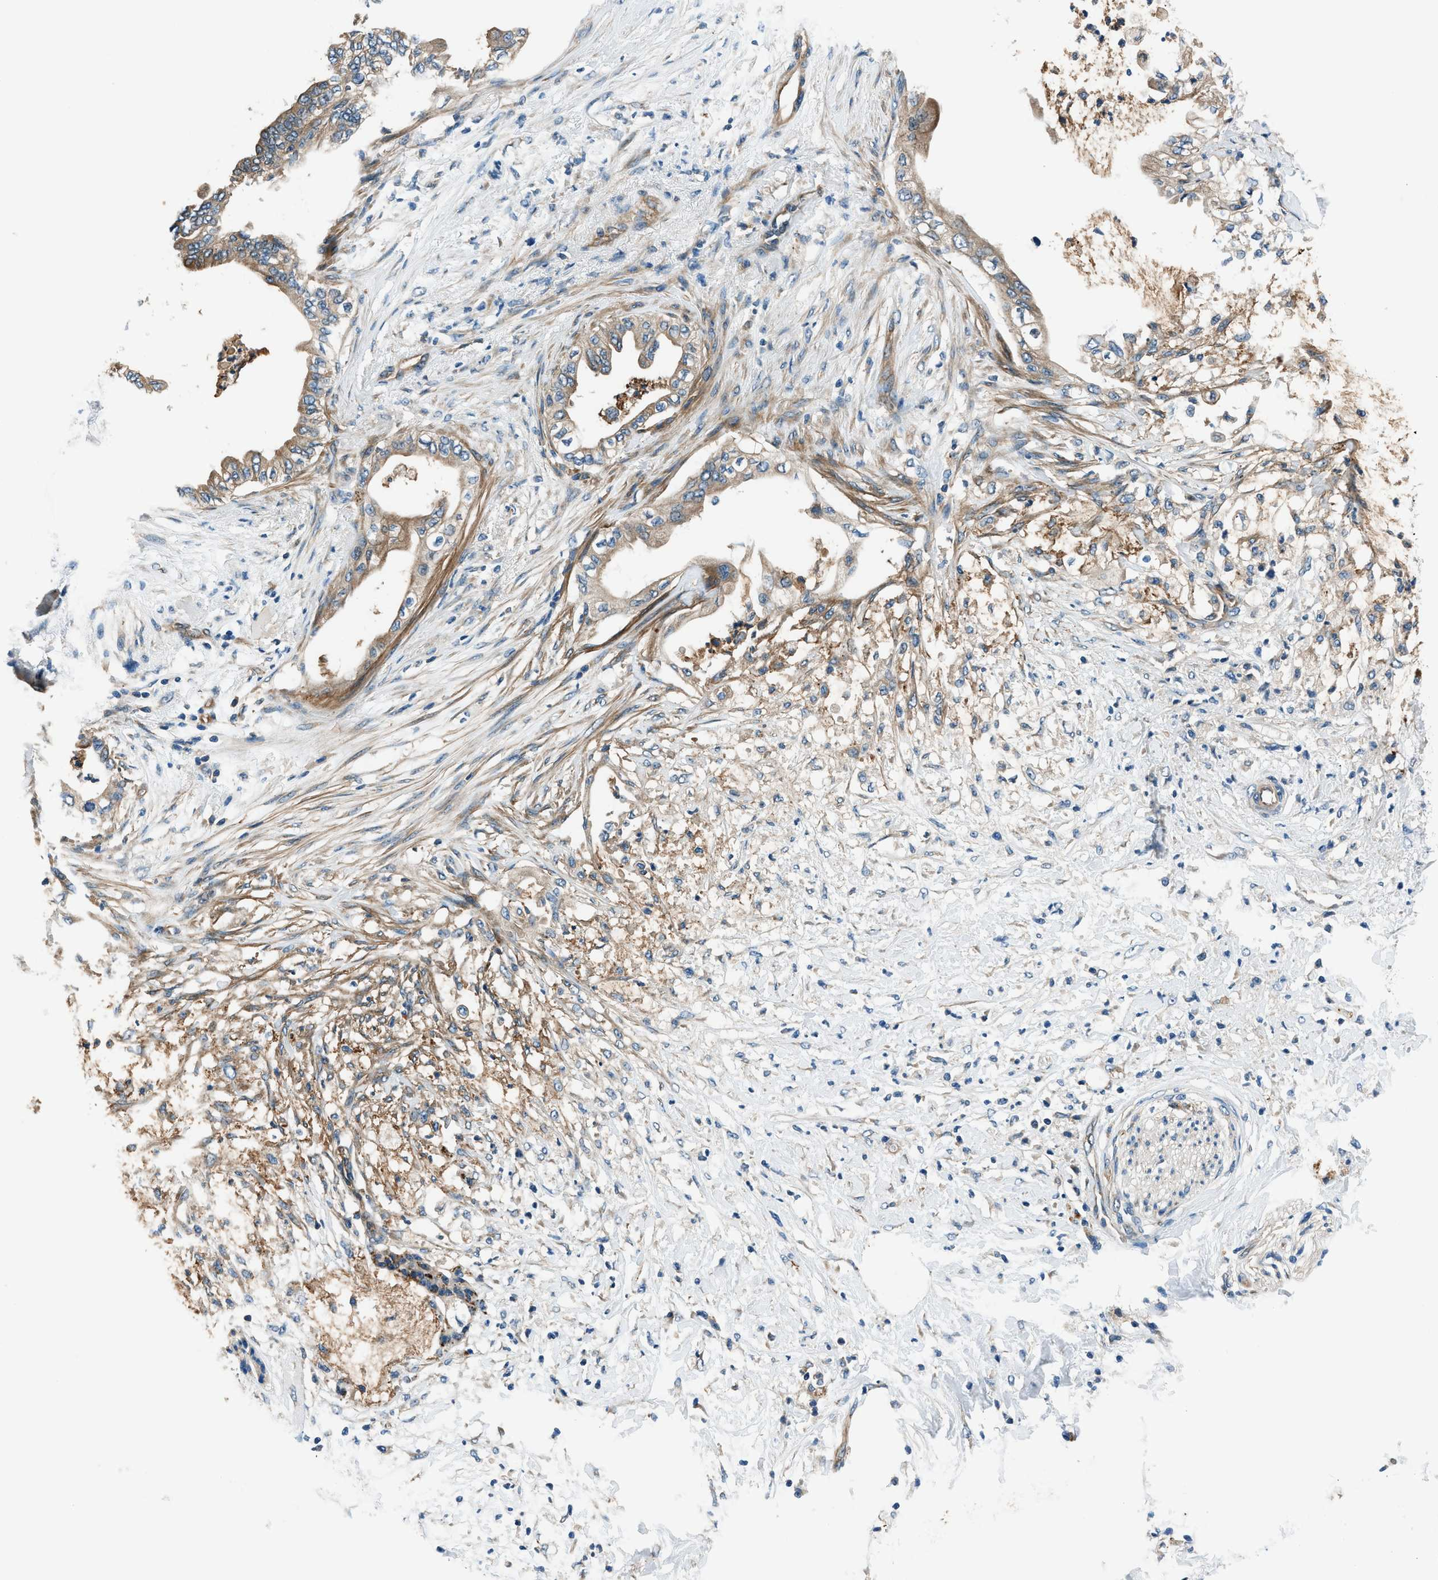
{"staining": {"intensity": "moderate", "quantity": ">75%", "location": "cytoplasmic/membranous"}, "tissue": "pancreatic cancer", "cell_type": "Tumor cells", "image_type": "cancer", "snomed": [{"axis": "morphology", "description": "Normal tissue, NOS"}, {"axis": "morphology", "description": "Adenocarcinoma, NOS"}, {"axis": "topography", "description": "Pancreas"}, {"axis": "topography", "description": "Duodenum"}], "caption": "Pancreatic cancer (adenocarcinoma) stained for a protein (brown) demonstrates moderate cytoplasmic/membranous positive positivity in approximately >75% of tumor cells.", "gene": "SLC19A2", "patient": {"sex": "female", "age": 60}}